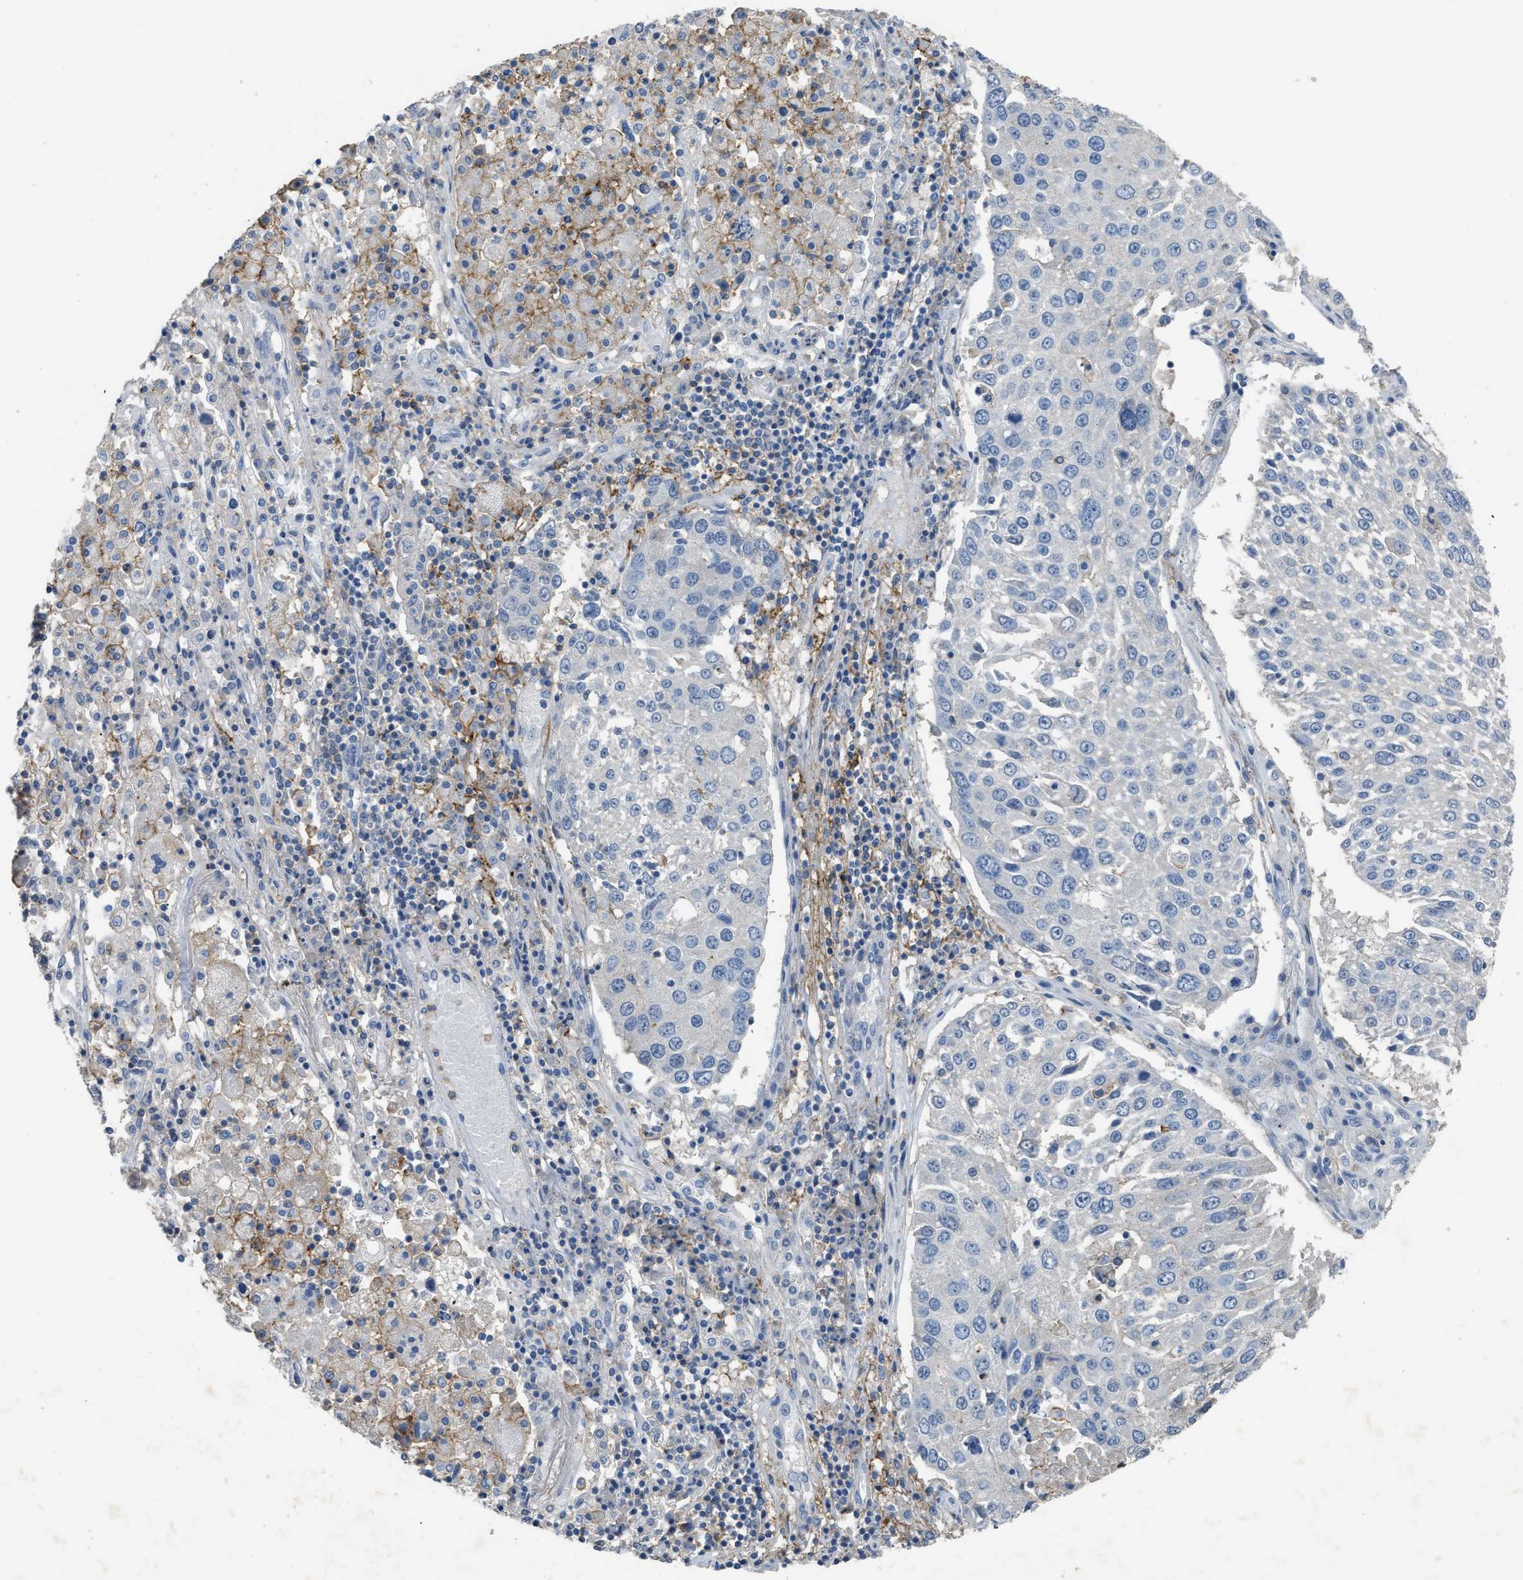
{"staining": {"intensity": "negative", "quantity": "none", "location": "none"}, "tissue": "lung cancer", "cell_type": "Tumor cells", "image_type": "cancer", "snomed": [{"axis": "morphology", "description": "Squamous cell carcinoma, NOS"}, {"axis": "topography", "description": "Lung"}], "caption": "High magnification brightfield microscopy of lung squamous cell carcinoma stained with DAB (3,3'-diaminobenzidine) (brown) and counterstained with hematoxylin (blue): tumor cells show no significant staining.", "gene": "OR51E1", "patient": {"sex": "male", "age": 65}}